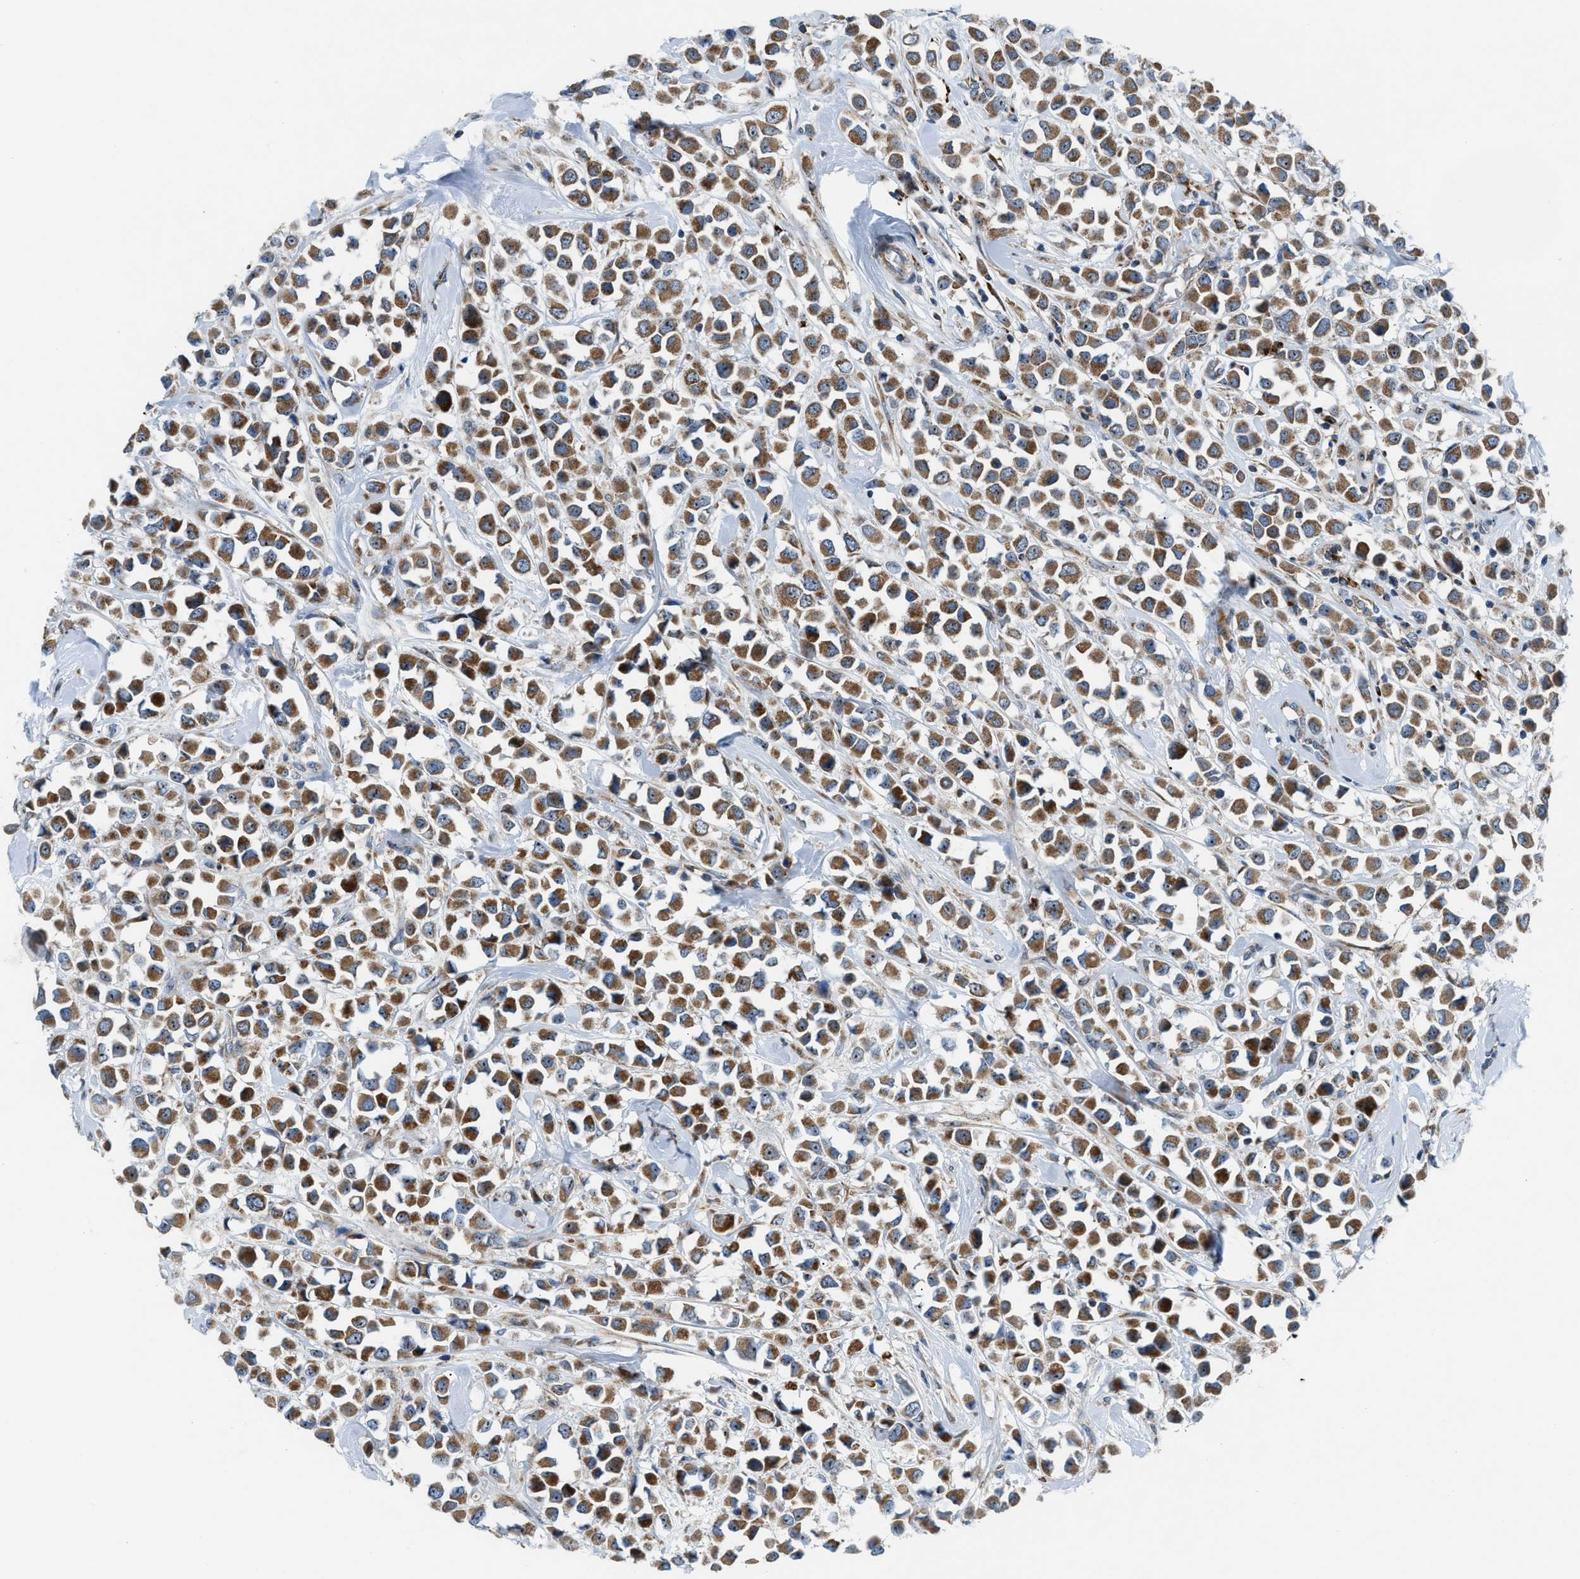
{"staining": {"intensity": "moderate", "quantity": ">75%", "location": "cytoplasmic/membranous,nuclear"}, "tissue": "breast cancer", "cell_type": "Tumor cells", "image_type": "cancer", "snomed": [{"axis": "morphology", "description": "Duct carcinoma"}, {"axis": "topography", "description": "Breast"}], "caption": "Immunohistochemistry (IHC) staining of breast cancer (infiltrating ductal carcinoma), which demonstrates medium levels of moderate cytoplasmic/membranous and nuclear staining in about >75% of tumor cells indicating moderate cytoplasmic/membranous and nuclear protein positivity. The staining was performed using DAB (brown) for protein detection and nuclei were counterstained in hematoxylin (blue).", "gene": "TPH1", "patient": {"sex": "female", "age": 61}}